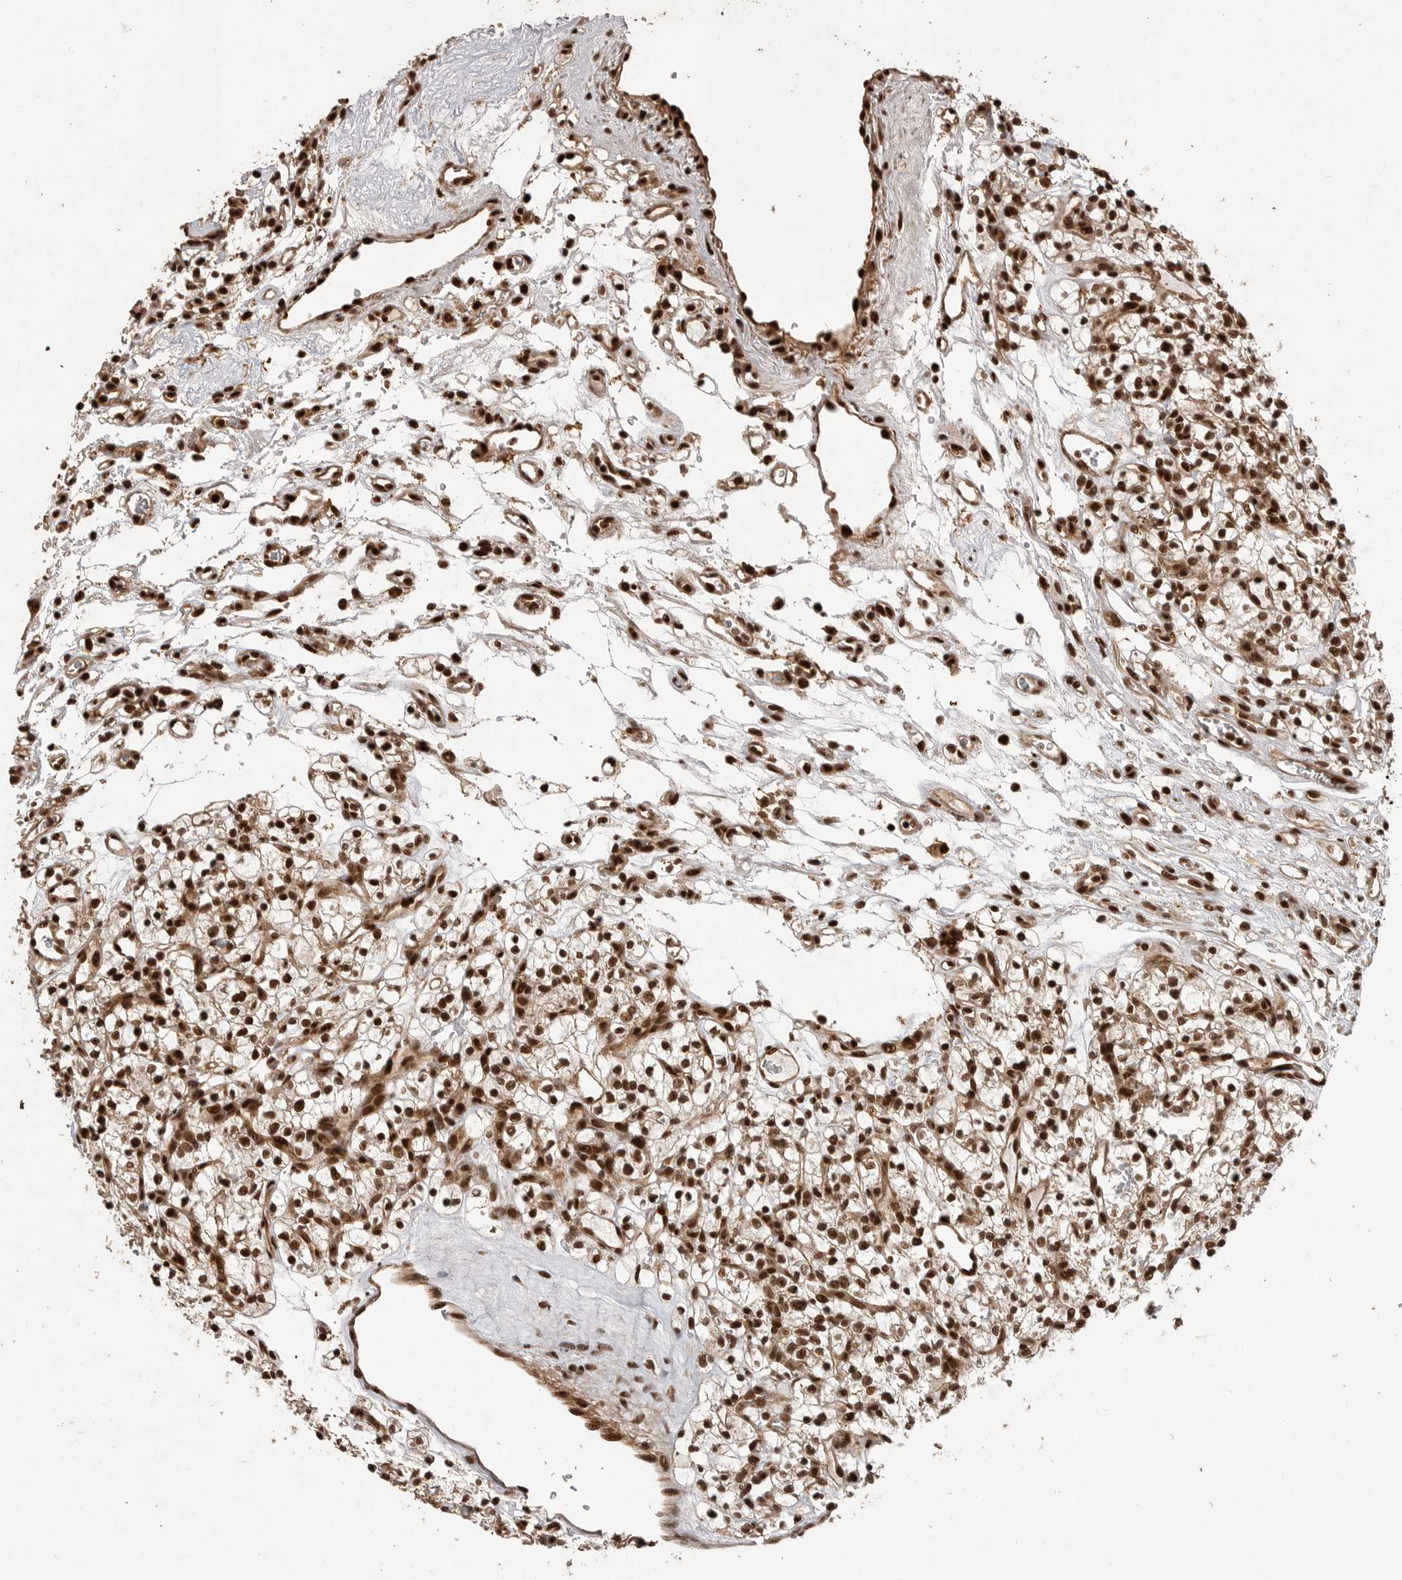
{"staining": {"intensity": "strong", "quantity": ">75%", "location": "nuclear"}, "tissue": "renal cancer", "cell_type": "Tumor cells", "image_type": "cancer", "snomed": [{"axis": "morphology", "description": "Adenocarcinoma, NOS"}, {"axis": "topography", "description": "Kidney"}], "caption": "A high amount of strong nuclear expression is appreciated in about >75% of tumor cells in renal adenocarcinoma tissue.", "gene": "PPP1R8", "patient": {"sex": "female", "age": 57}}